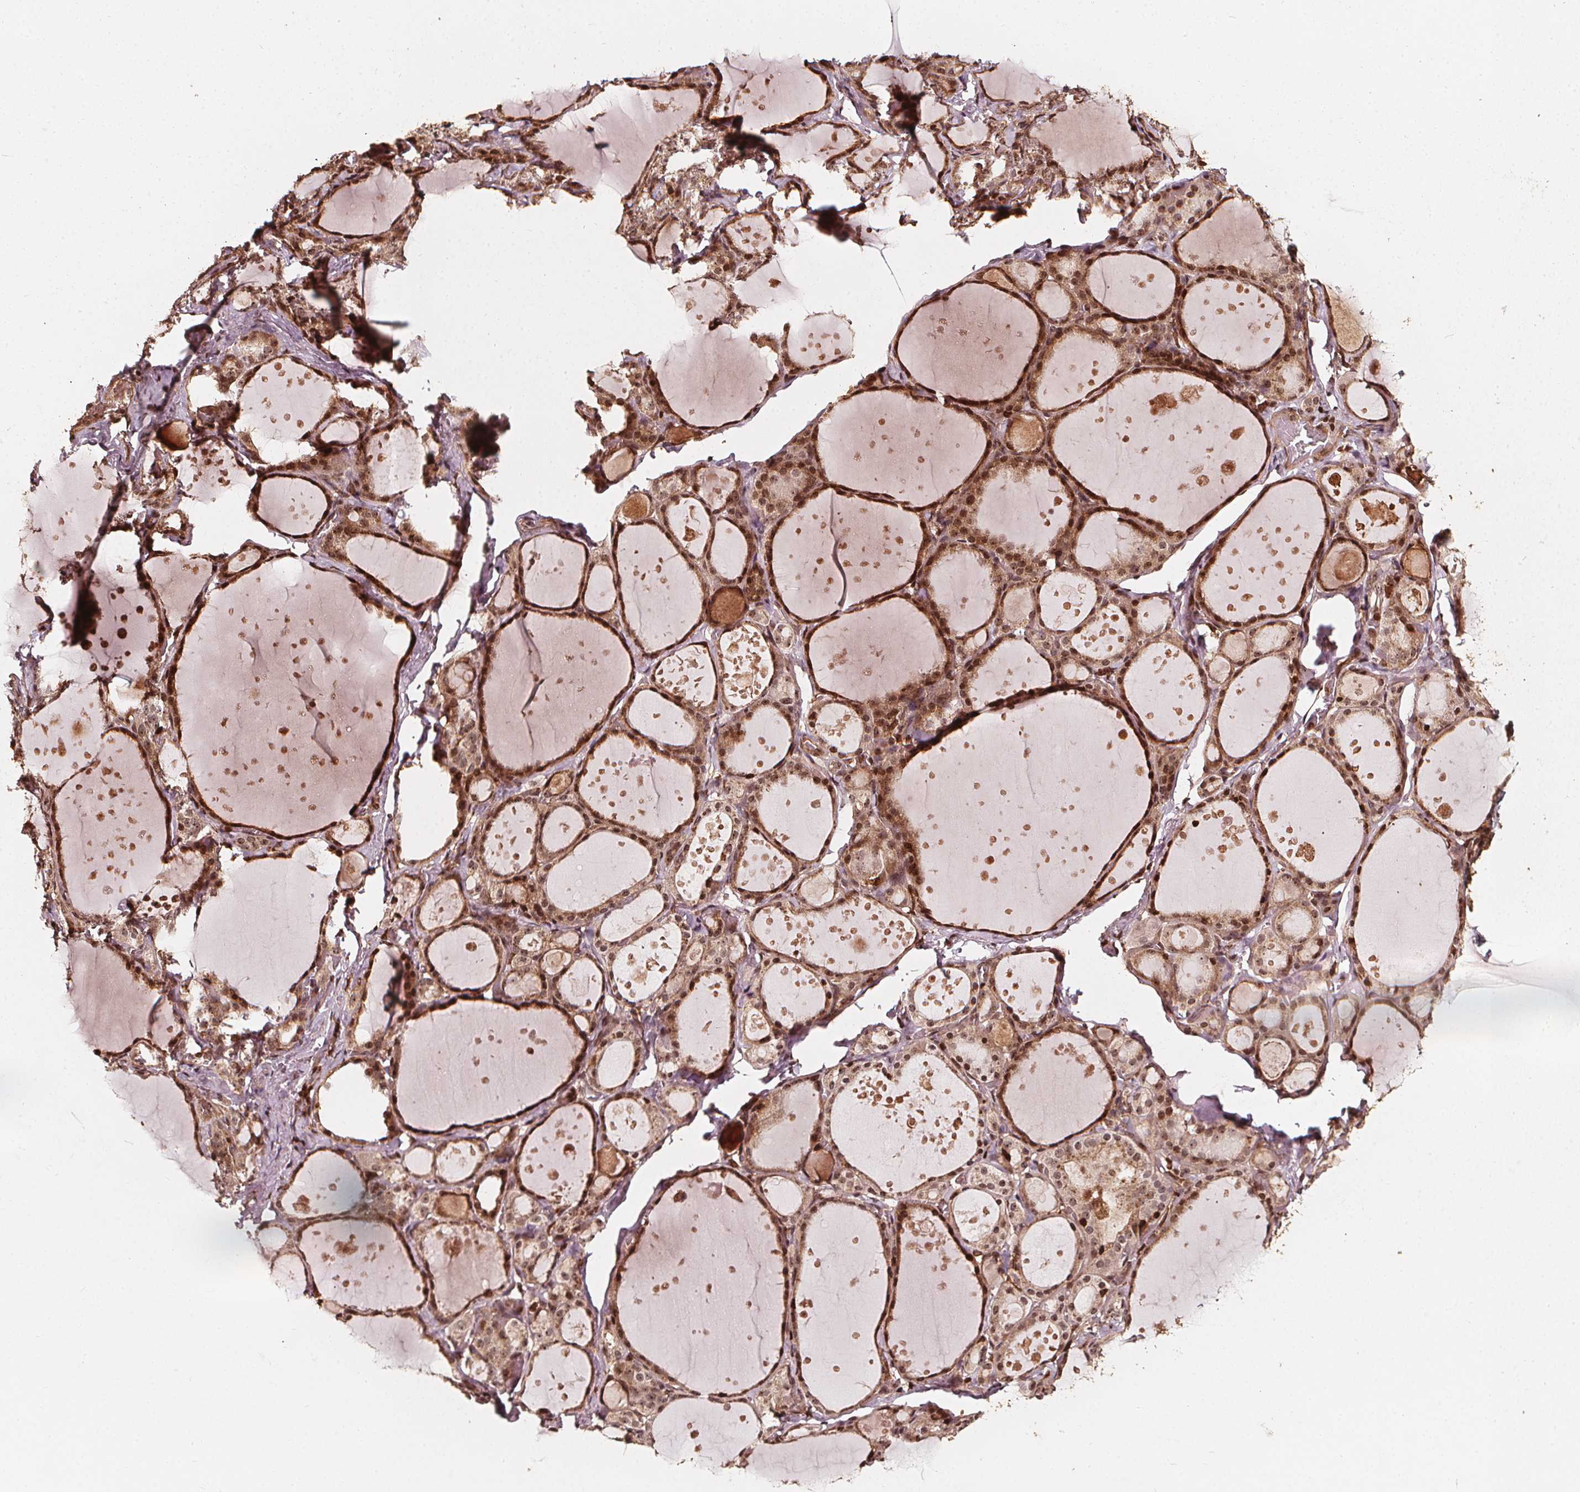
{"staining": {"intensity": "strong", "quantity": ">75%", "location": "cytoplasmic/membranous,nuclear"}, "tissue": "thyroid gland", "cell_type": "Glandular cells", "image_type": "normal", "snomed": [{"axis": "morphology", "description": "Normal tissue, NOS"}, {"axis": "topography", "description": "Thyroid gland"}], "caption": "Glandular cells display strong cytoplasmic/membranous,nuclear expression in approximately >75% of cells in normal thyroid gland. Immunohistochemistry (ihc) stains the protein in brown and the nuclei are stained blue.", "gene": "EXOSC9", "patient": {"sex": "male", "age": 68}}